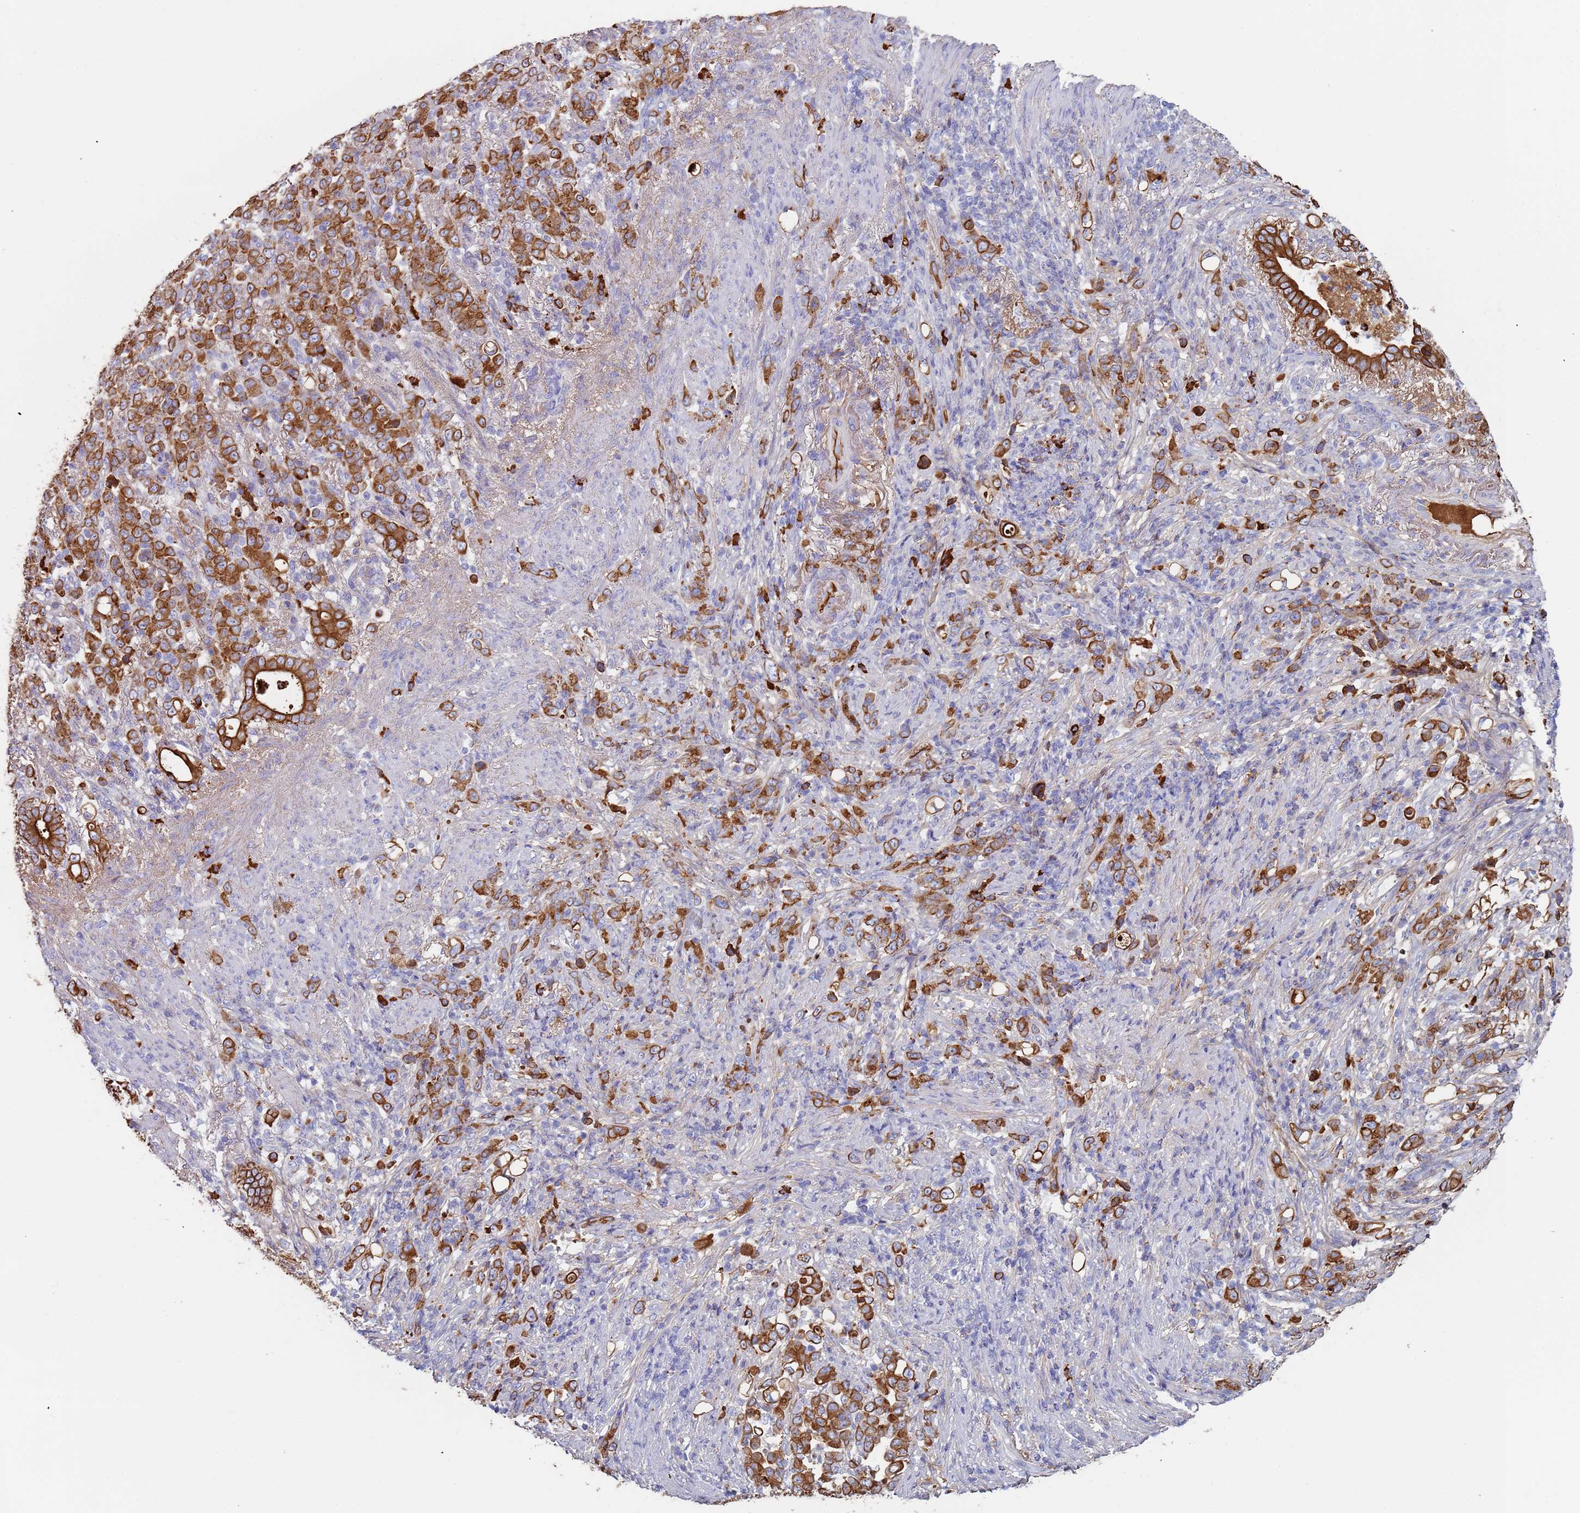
{"staining": {"intensity": "strong", "quantity": ">75%", "location": "cytoplasmic/membranous"}, "tissue": "stomach cancer", "cell_type": "Tumor cells", "image_type": "cancer", "snomed": [{"axis": "morphology", "description": "Normal tissue, NOS"}, {"axis": "morphology", "description": "Adenocarcinoma, NOS"}, {"axis": "topography", "description": "Stomach"}], "caption": "High-power microscopy captured an immunohistochemistry (IHC) micrograph of stomach adenocarcinoma, revealing strong cytoplasmic/membranous expression in approximately >75% of tumor cells.", "gene": "CYSLTR2", "patient": {"sex": "female", "age": 79}}